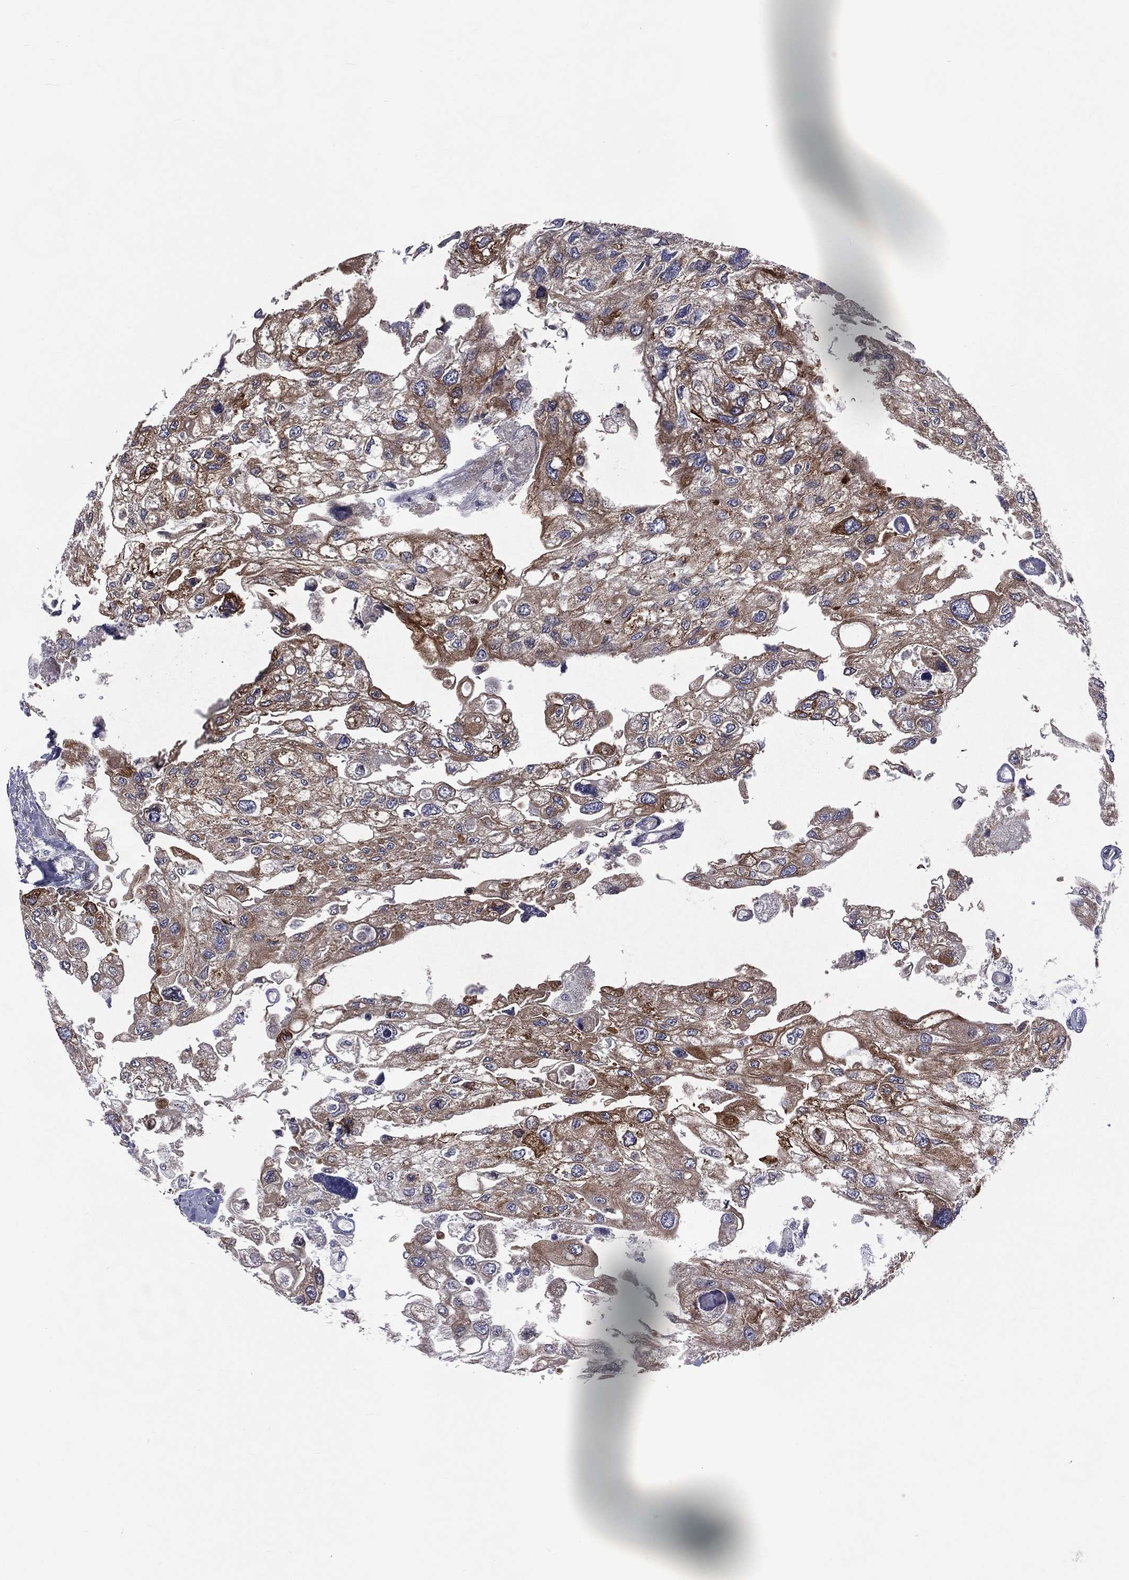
{"staining": {"intensity": "moderate", "quantity": ">75%", "location": "cytoplasmic/membranous"}, "tissue": "urothelial cancer", "cell_type": "Tumor cells", "image_type": "cancer", "snomed": [{"axis": "morphology", "description": "Urothelial carcinoma, High grade"}, {"axis": "topography", "description": "Urinary bladder"}], "caption": "Immunohistochemical staining of high-grade urothelial carcinoma exhibits medium levels of moderate cytoplasmic/membranous protein staining in about >75% of tumor cells.", "gene": "PGRMC1", "patient": {"sex": "male", "age": 59}}